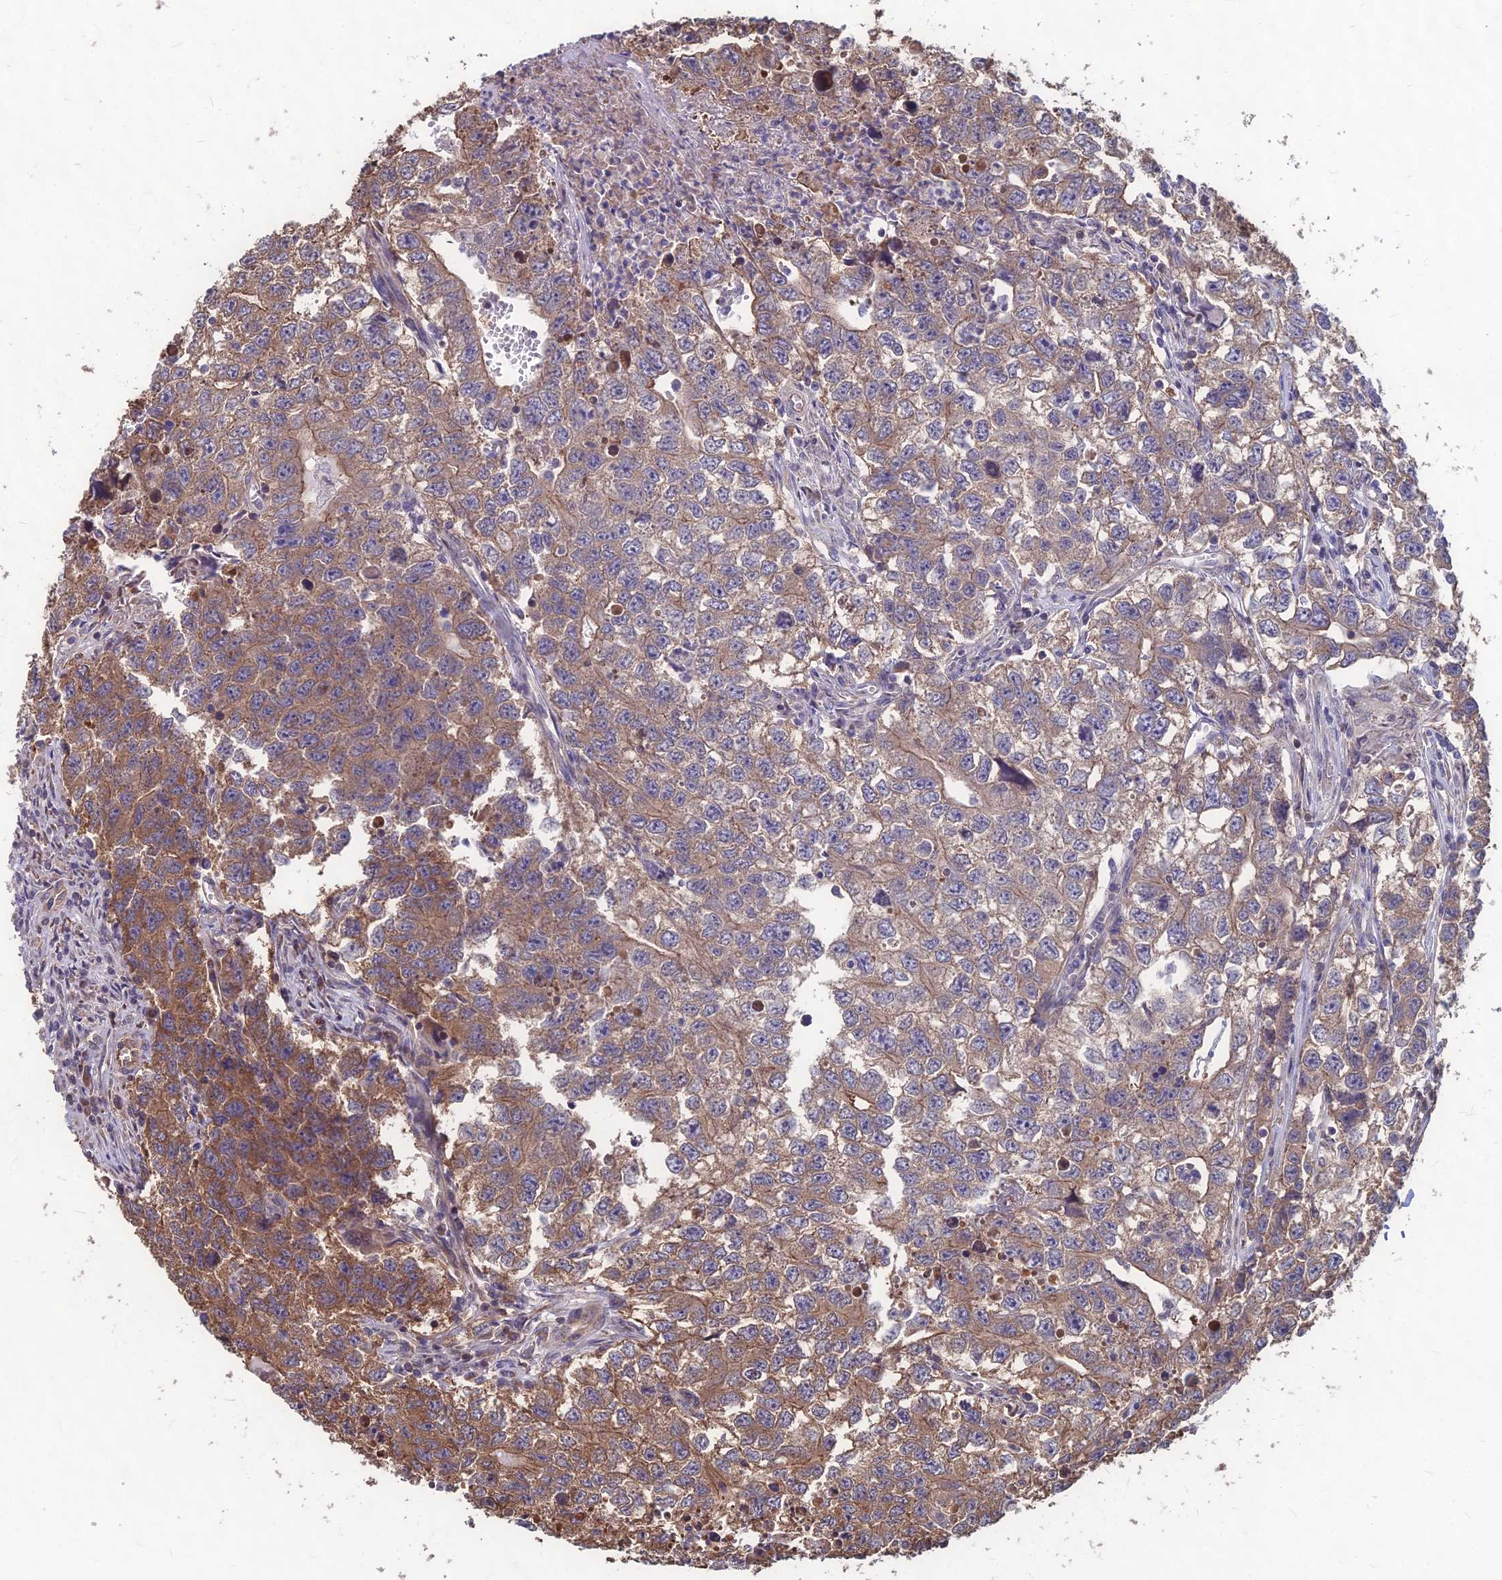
{"staining": {"intensity": "moderate", "quantity": "25%-75%", "location": "cytoplasmic/membranous"}, "tissue": "testis cancer", "cell_type": "Tumor cells", "image_type": "cancer", "snomed": [{"axis": "morphology", "description": "Seminoma, NOS"}, {"axis": "morphology", "description": "Carcinoma, Embryonal, NOS"}, {"axis": "topography", "description": "Testis"}], "caption": "A micrograph of human testis embryonal carcinoma stained for a protein shows moderate cytoplasmic/membranous brown staining in tumor cells. Immunohistochemistry (ihc) stains the protein in brown and the nuclei are stained blue.", "gene": "LSM6", "patient": {"sex": "male", "age": 43}}